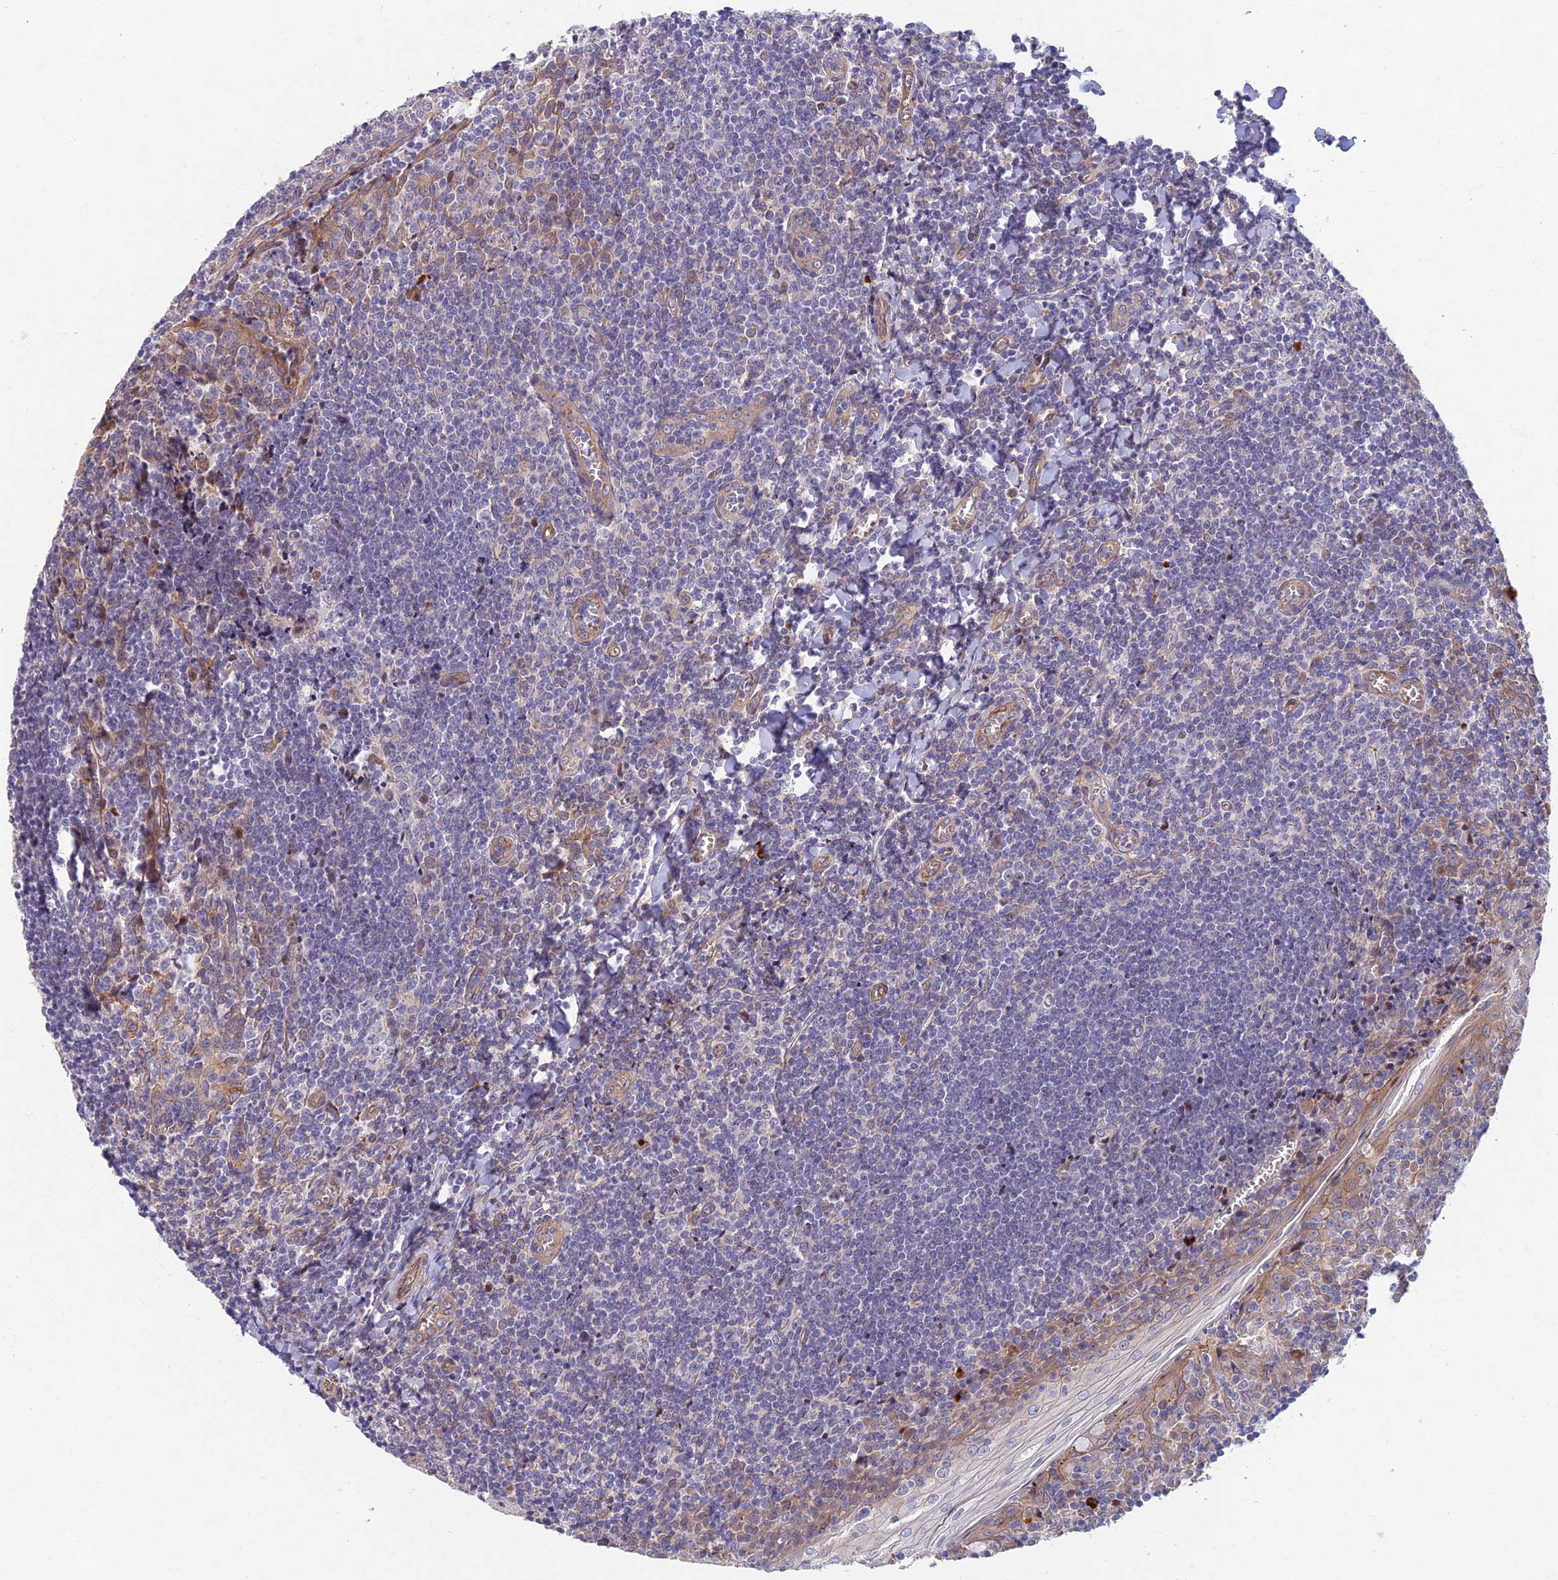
{"staining": {"intensity": "negative", "quantity": "none", "location": "none"}, "tissue": "tonsil", "cell_type": "Germinal center cells", "image_type": "normal", "snomed": [{"axis": "morphology", "description": "Normal tissue, NOS"}, {"axis": "topography", "description": "Tonsil"}], "caption": "A high-resolution histopathology image shows immunohistochemistry (IHC) staining of normal tonsil, which displays no significant expression in germinal center cells.", "gene": "RHBDL2", "patient": {"sex": "male", "age": 27}}